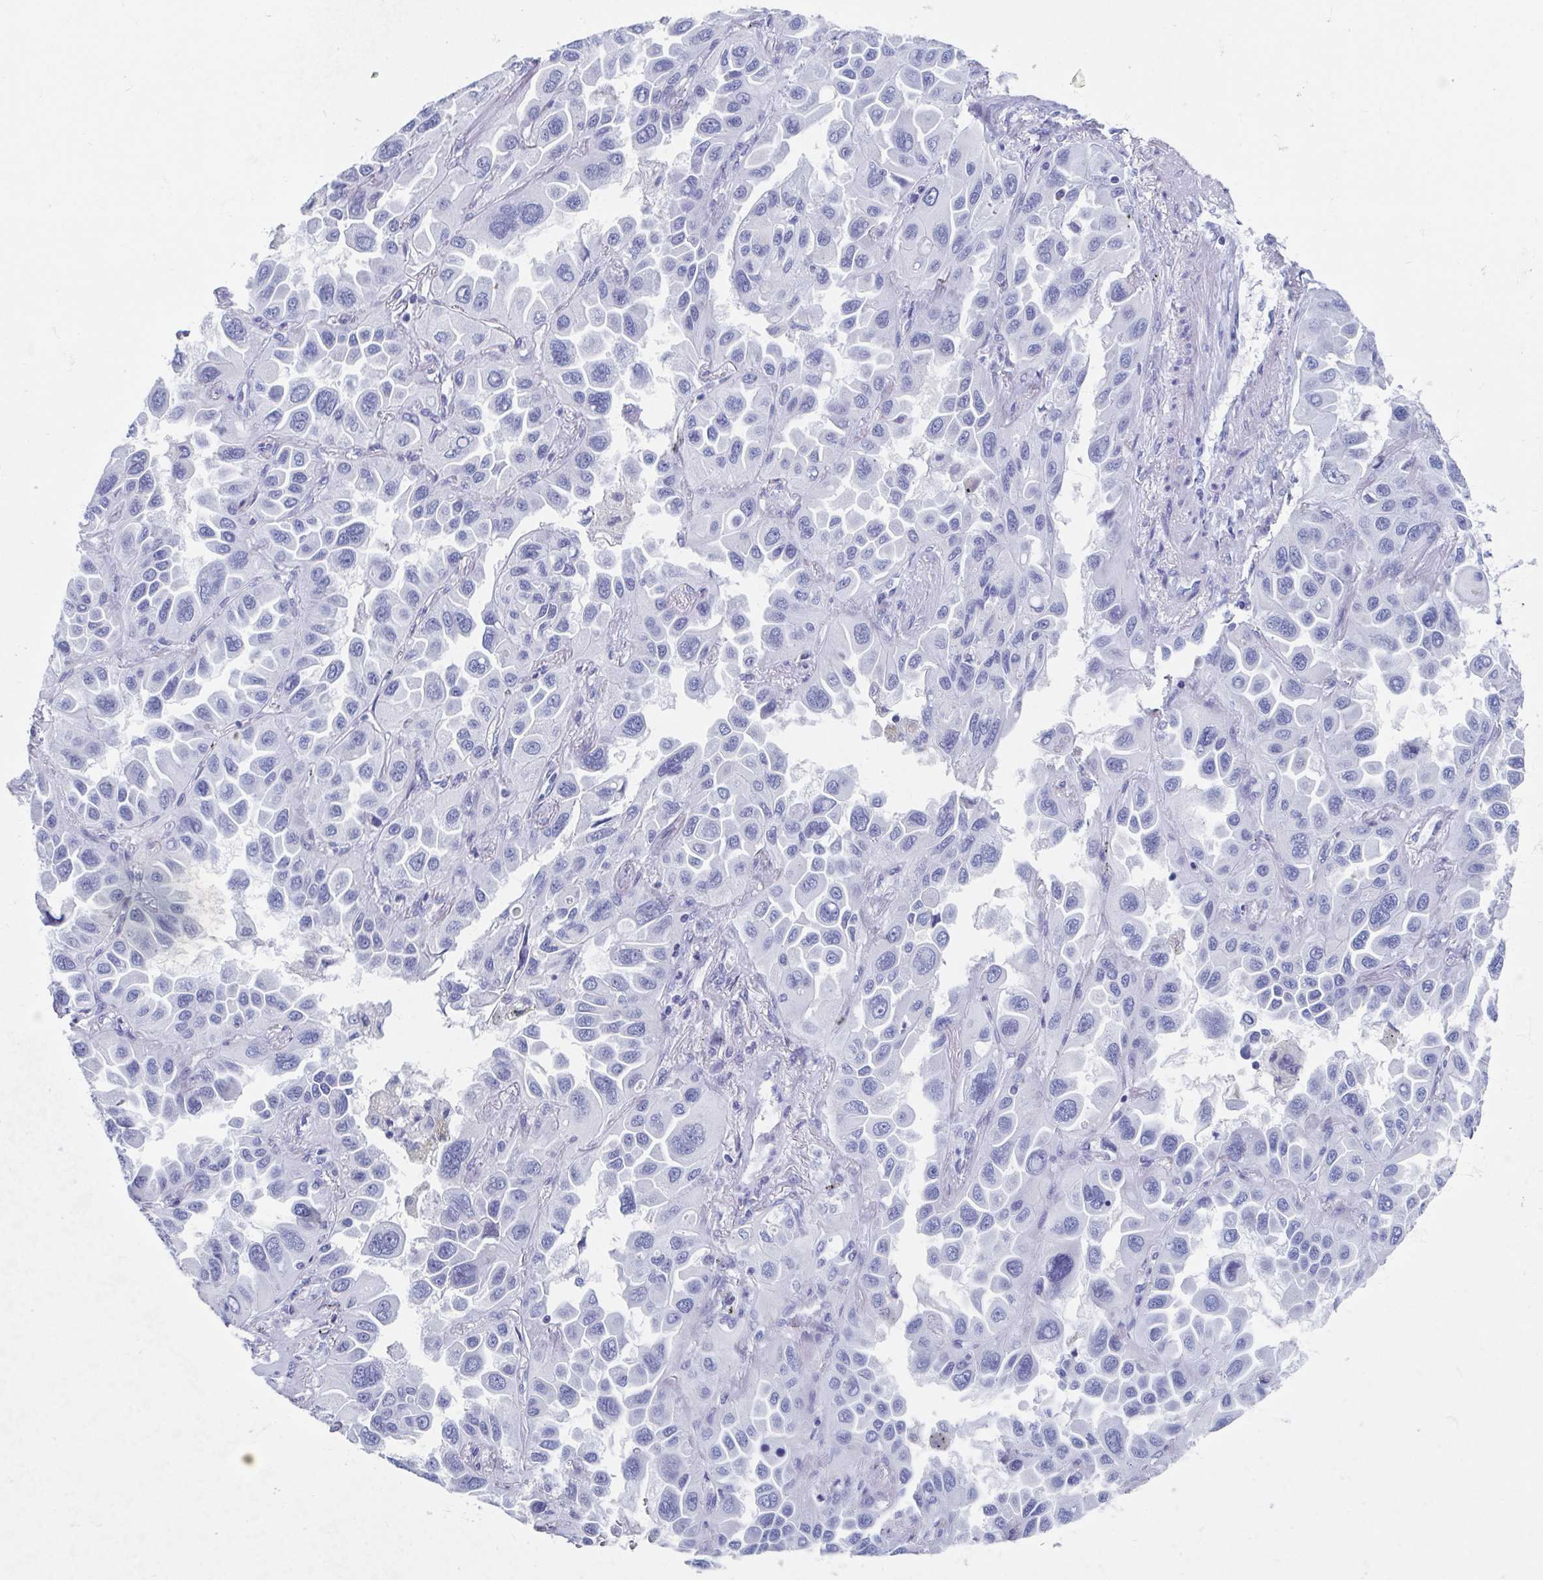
{"staining": {"intensity": "negative", "quantity": "none", "location": "none"}, "tissue": "lung cancer", "cell_type": "Tumor cells", "image_type": "cancer", "snomed": [{"axis": "morphology", "description": "Adenocarcinoma, NOS"}, {"axis": "topography", "description": "Lung"}], "caption": "Immunohistochemical staining of human lung cancer shows no significant expression in tumor cells.", "gene": "SHCBP1L", "patient": {"sex": "male", "age": 64}}